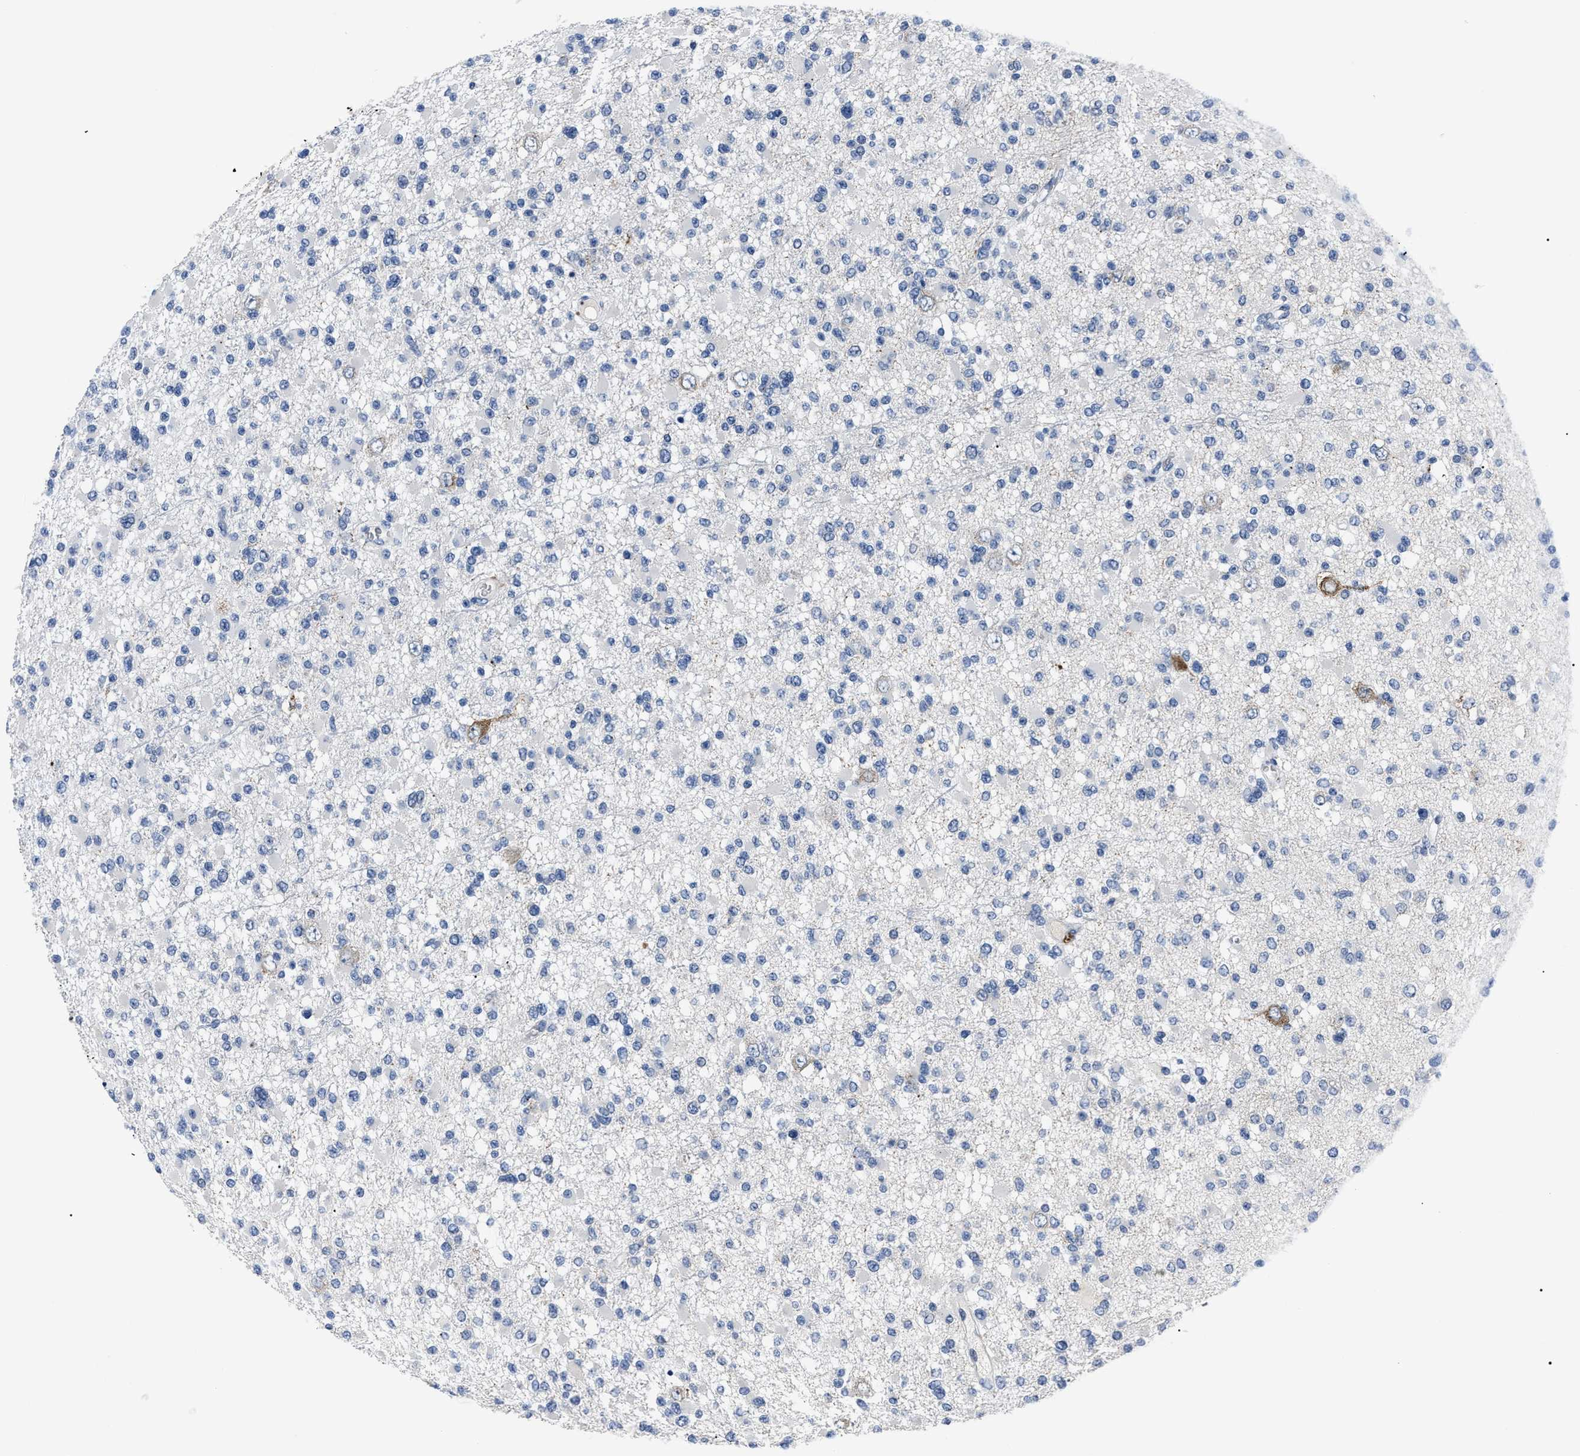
{"staining": {"intensity": "negative", "quantity": "none", "location": "none"}, "tissue": "glioma", "cell_type": "Tumor cells", "image_type": "cancer", "snomed": [{"axis": "morphology", "description": "Glioma, malignant, Low grade"}, {"axis": "topography", "description": "Brain"}], "caption": "This is a photomicrograph of immunohistochemistry (IHC) staining of low-grade glioma (malignant), which shows no staining in tumor cells.", "gene": "LRWD1", "patient": {"sex": "female", "age": 22}}